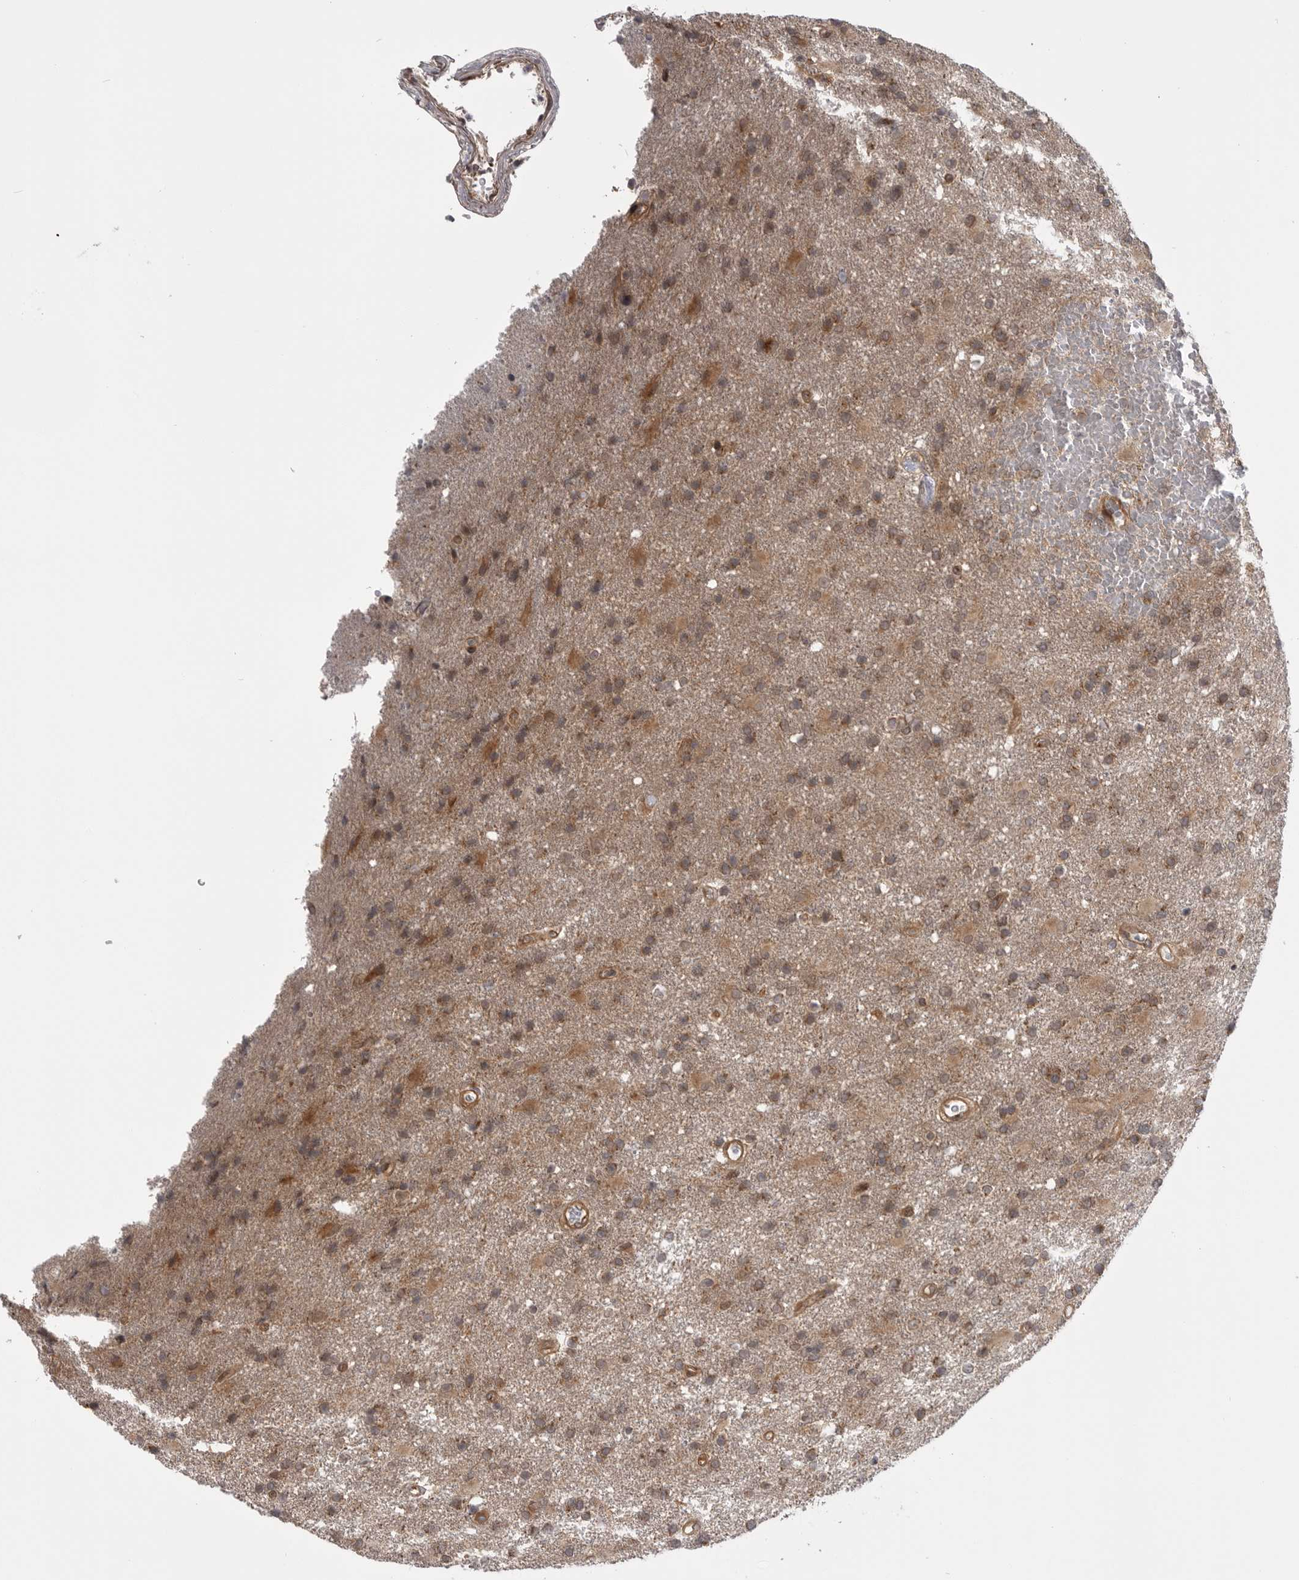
{"staining": {"intensity": "moderate", "quantity": ">75%", "location": "cytoplasmic/membranous"}, "tissue": "glioma", "cell_type": "Tumor cells", "image_type": "cancer", "snomed": [{"axis": "morphology", "description": "Glioma, malignant, High grade"}, {"axis": "topography", "description": "Brain"}], "caption": "The histopathology image displays a brown stain indicating the presence of a protein in the cytoplasmic/membranous of tumor cells in glioma.", "gene": "PDCL", "patient": {"sex": "male", "age": 72}}